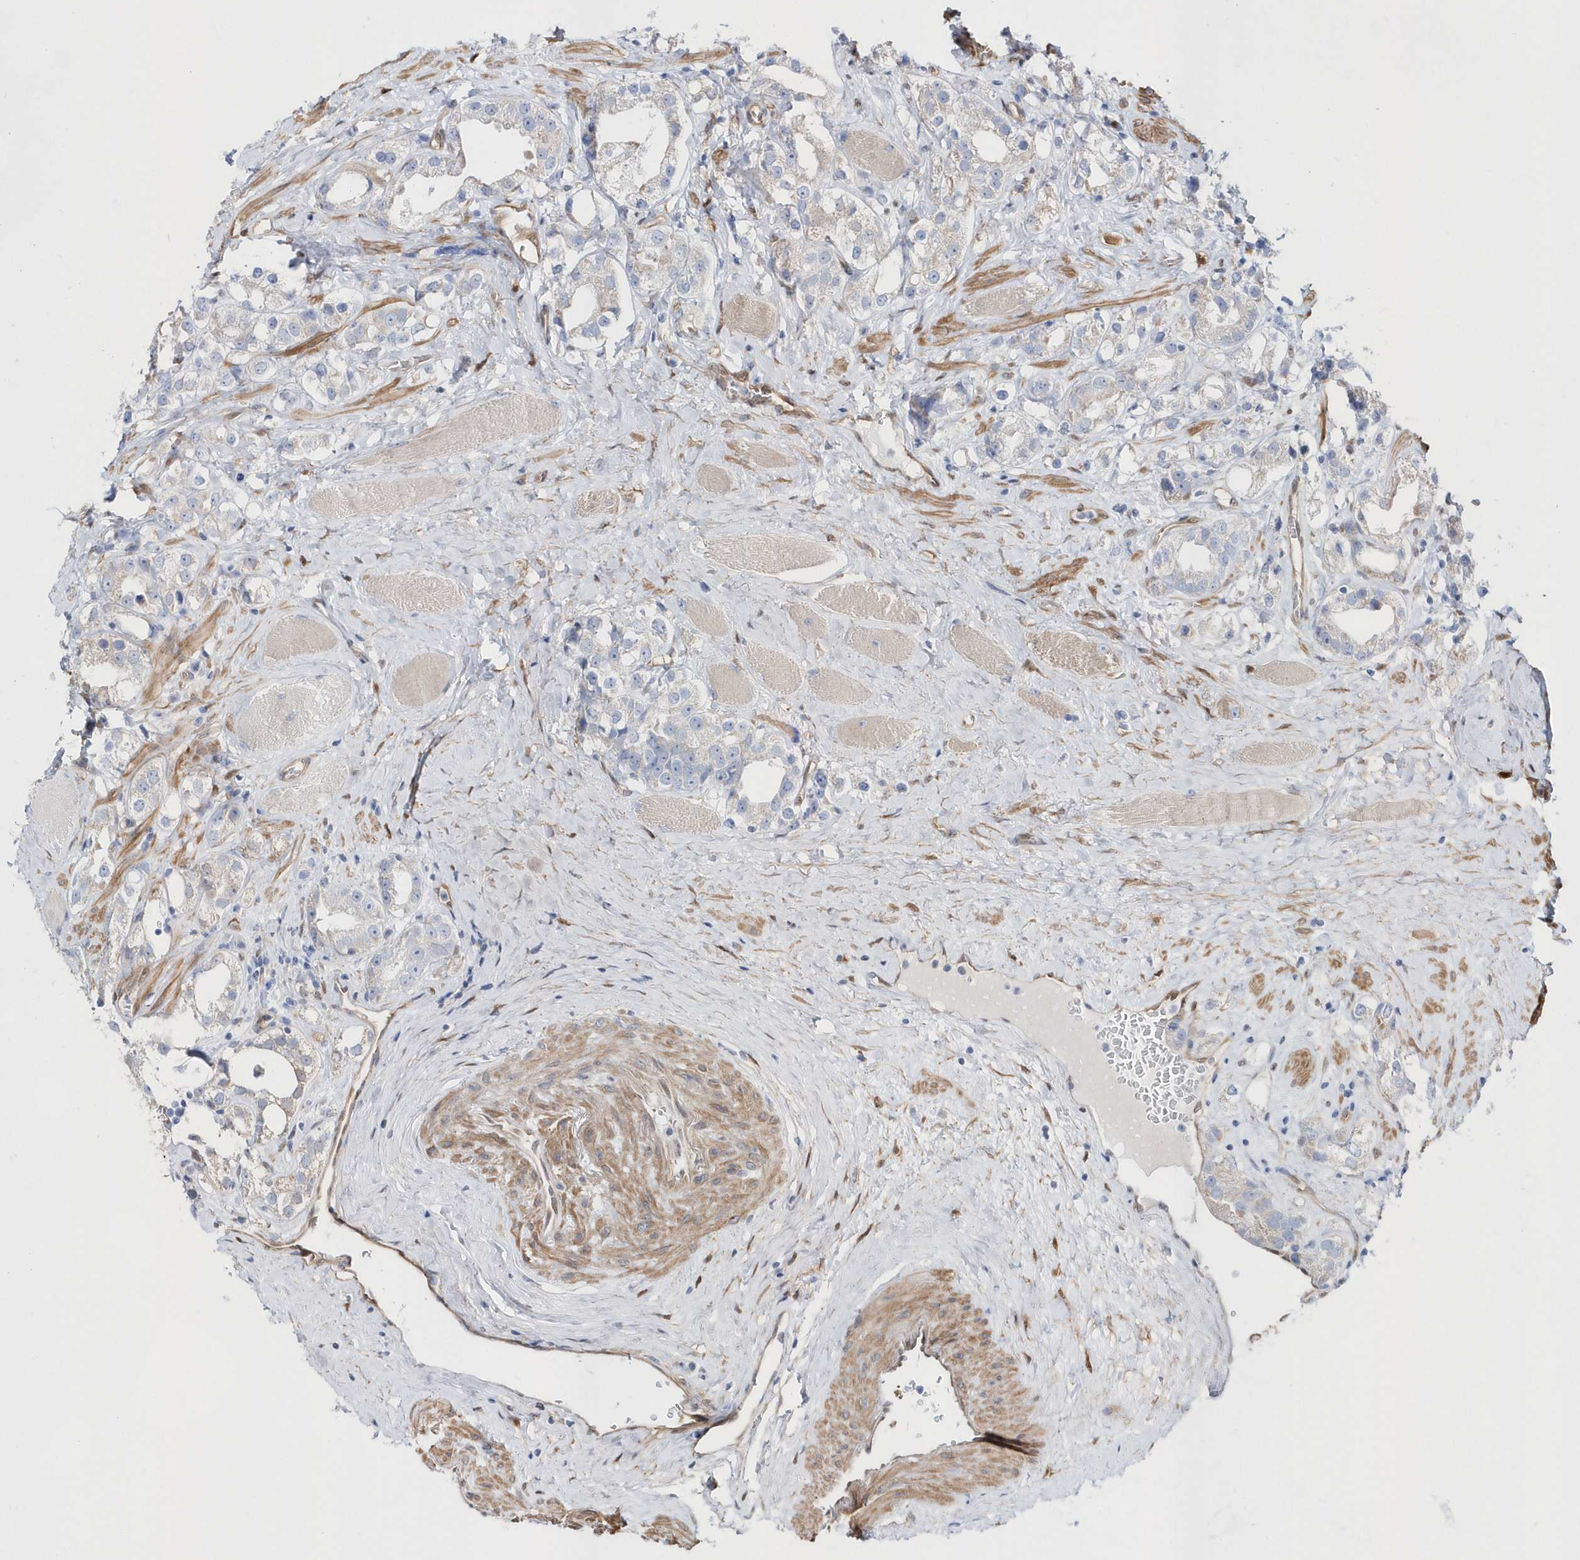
{"staining": {"intensity": "negative", "quantity": "none", "location": "none"}, "tissue": "prostate cancer", "cell_type": "Tumor cells", "image_type": "cancer", "snomed": [{"axis": "morphology", "description": "Adenocarcinoma, NOS"}, {"axis": "topography", "description": "Prostate"}], "caption": "Human prostate adenocarcinoma stained for a protein using immunohistochemistry (IHC) shows no expression in tumor cells.", "gene": "BDH2", "patient": {"sex": "male", "age": 79}}